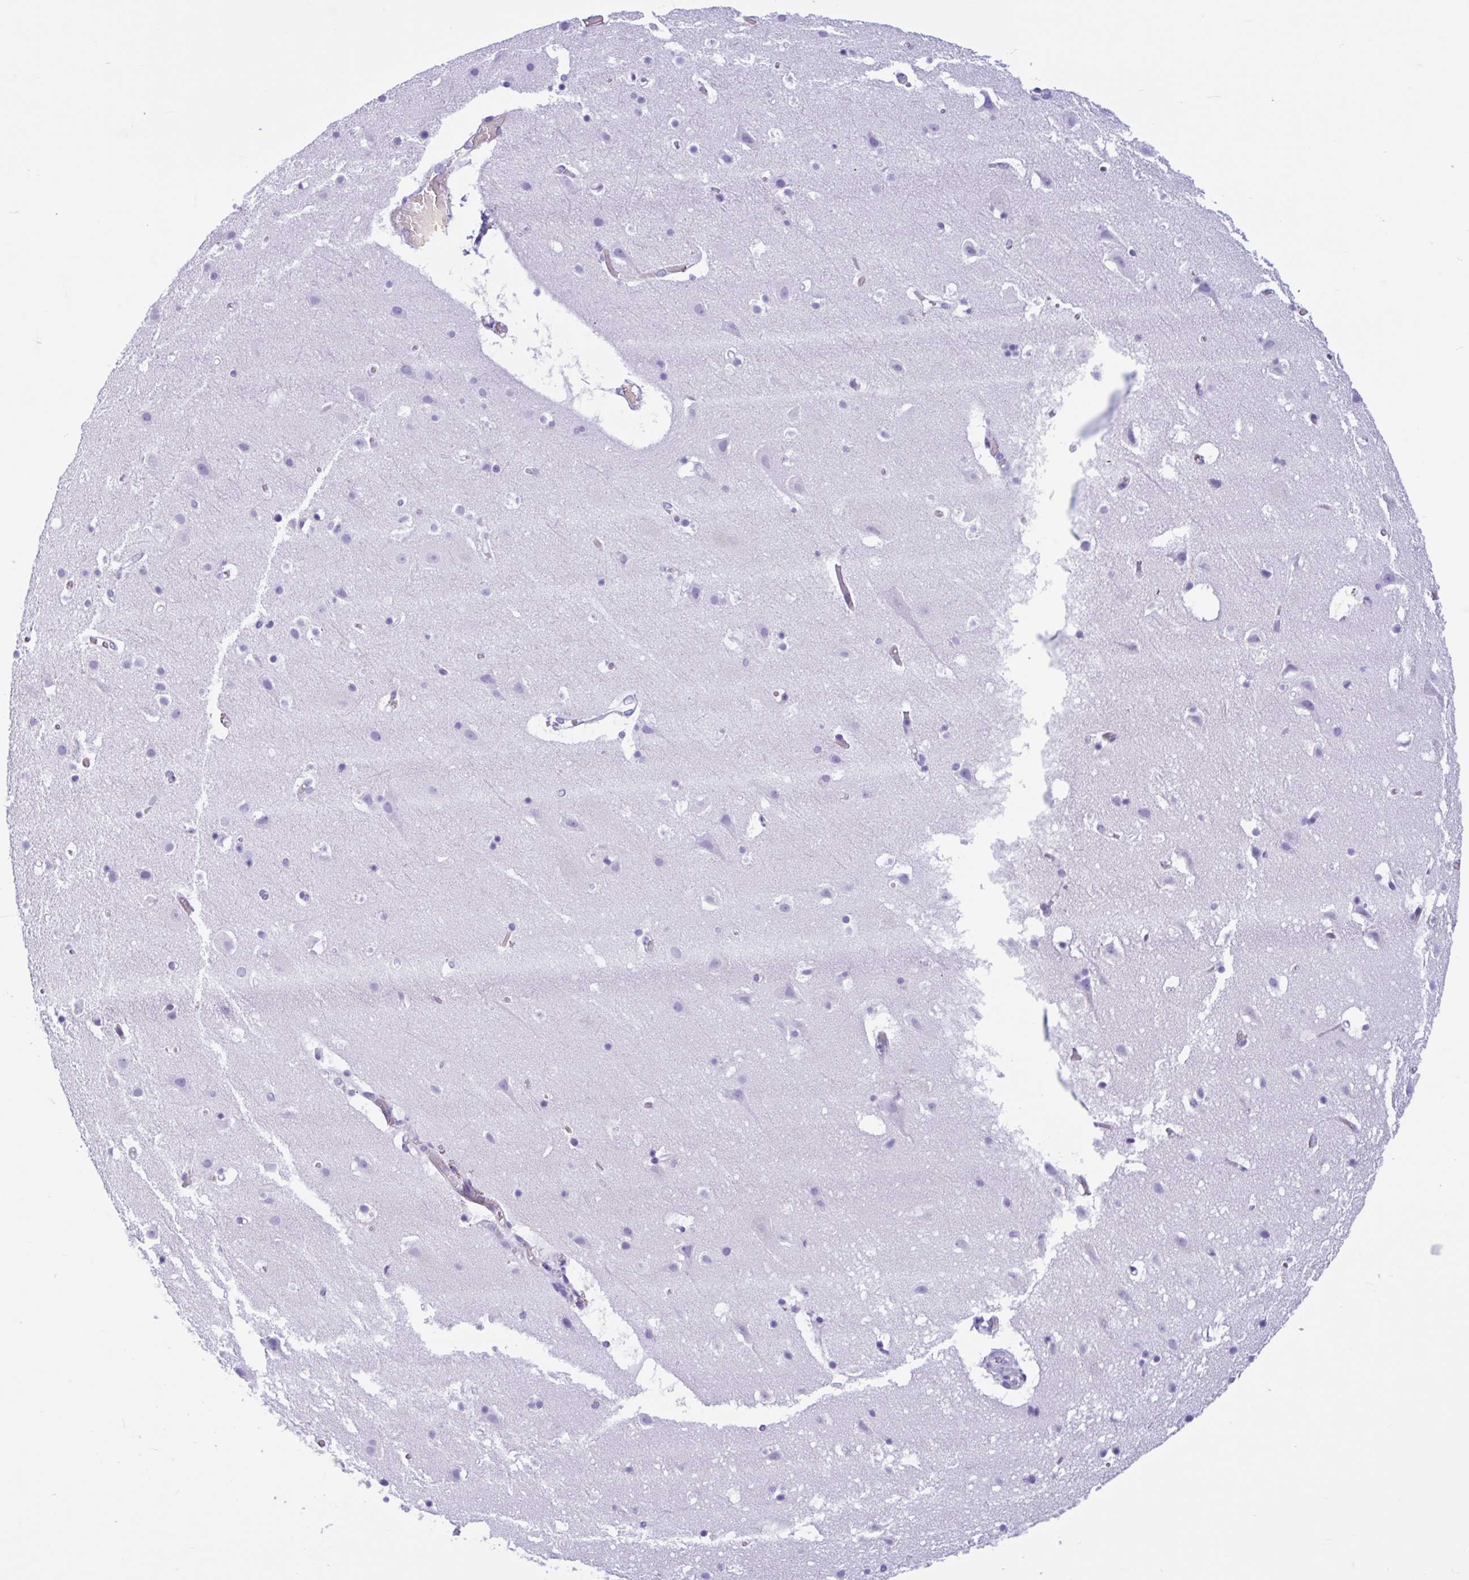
{"staining": {"intensity": "negative", "quantity": "none", "location": "none"}, "tissue": "cerebral cortex", "cell_type": "Endothelial cells", "image_type": "normal", "snomed": [{"axis": "morphology", "description": "Normal tissue, NOS"}, {"axis": "topography", "description": "Cerebral cortex"}], "caption": "Immunohistochemistry micrograph of unremarkable cerebral cortex: human cerebral cortex stained with DAB shows no significant protein expression in endothelial cells.", "gene": "TMEM79", "patient": {"sex": "female", "age": 42}}